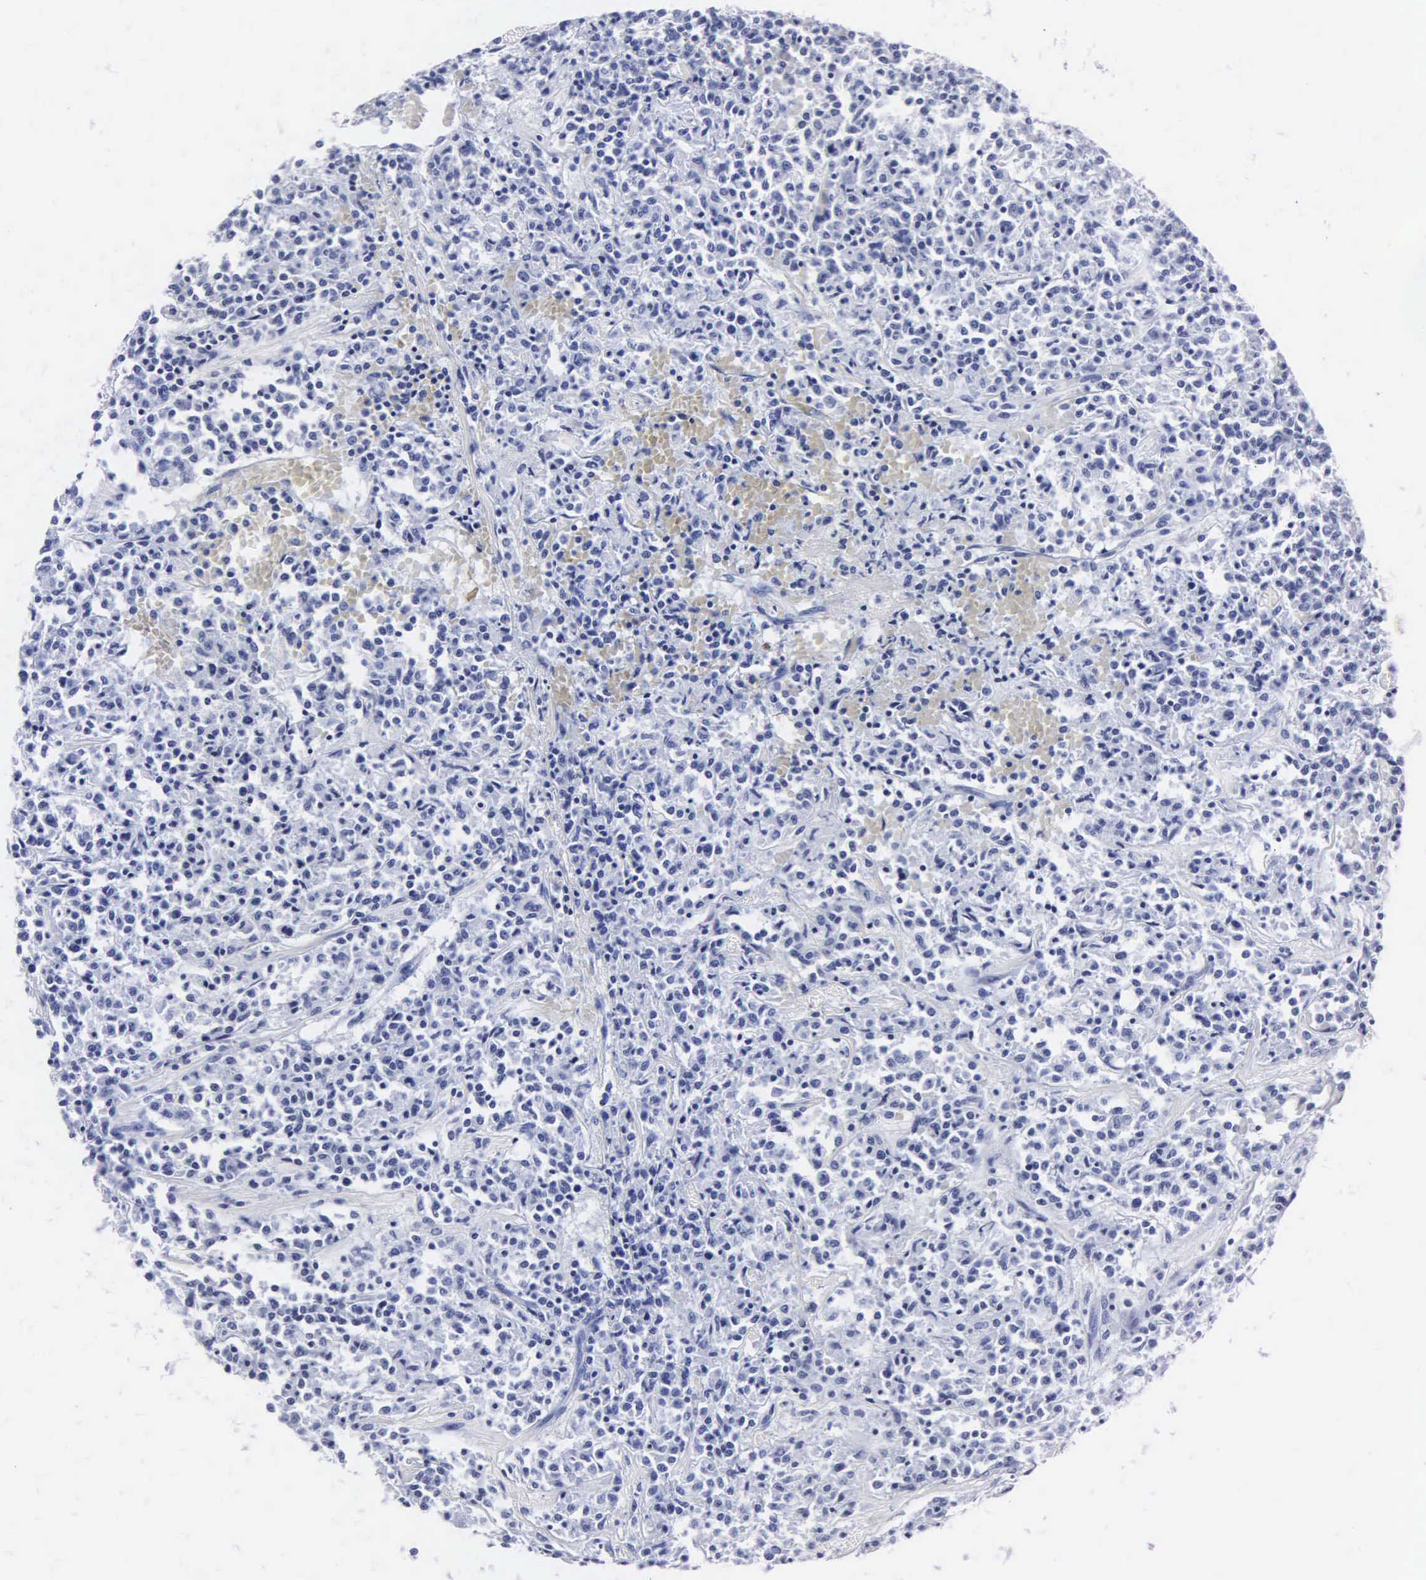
{"staining": {"intensity": "negative", "quantity": "none", "location": "none"}, "tissue": "lymphoma", "cell_type": "Tumor cells", "image_type": "cancer", "snomed": [{"axis": "morphology", "description": "Malignant lymphoma, non-Hodgkin's type, Low grade"}, {"axis": "topography", "description": "Small intestine"}], "caption": "There is no significant staining in tumor cells of lymphoma.", "gene": "MB", "patient": {"sex": "female", "age": 59}}